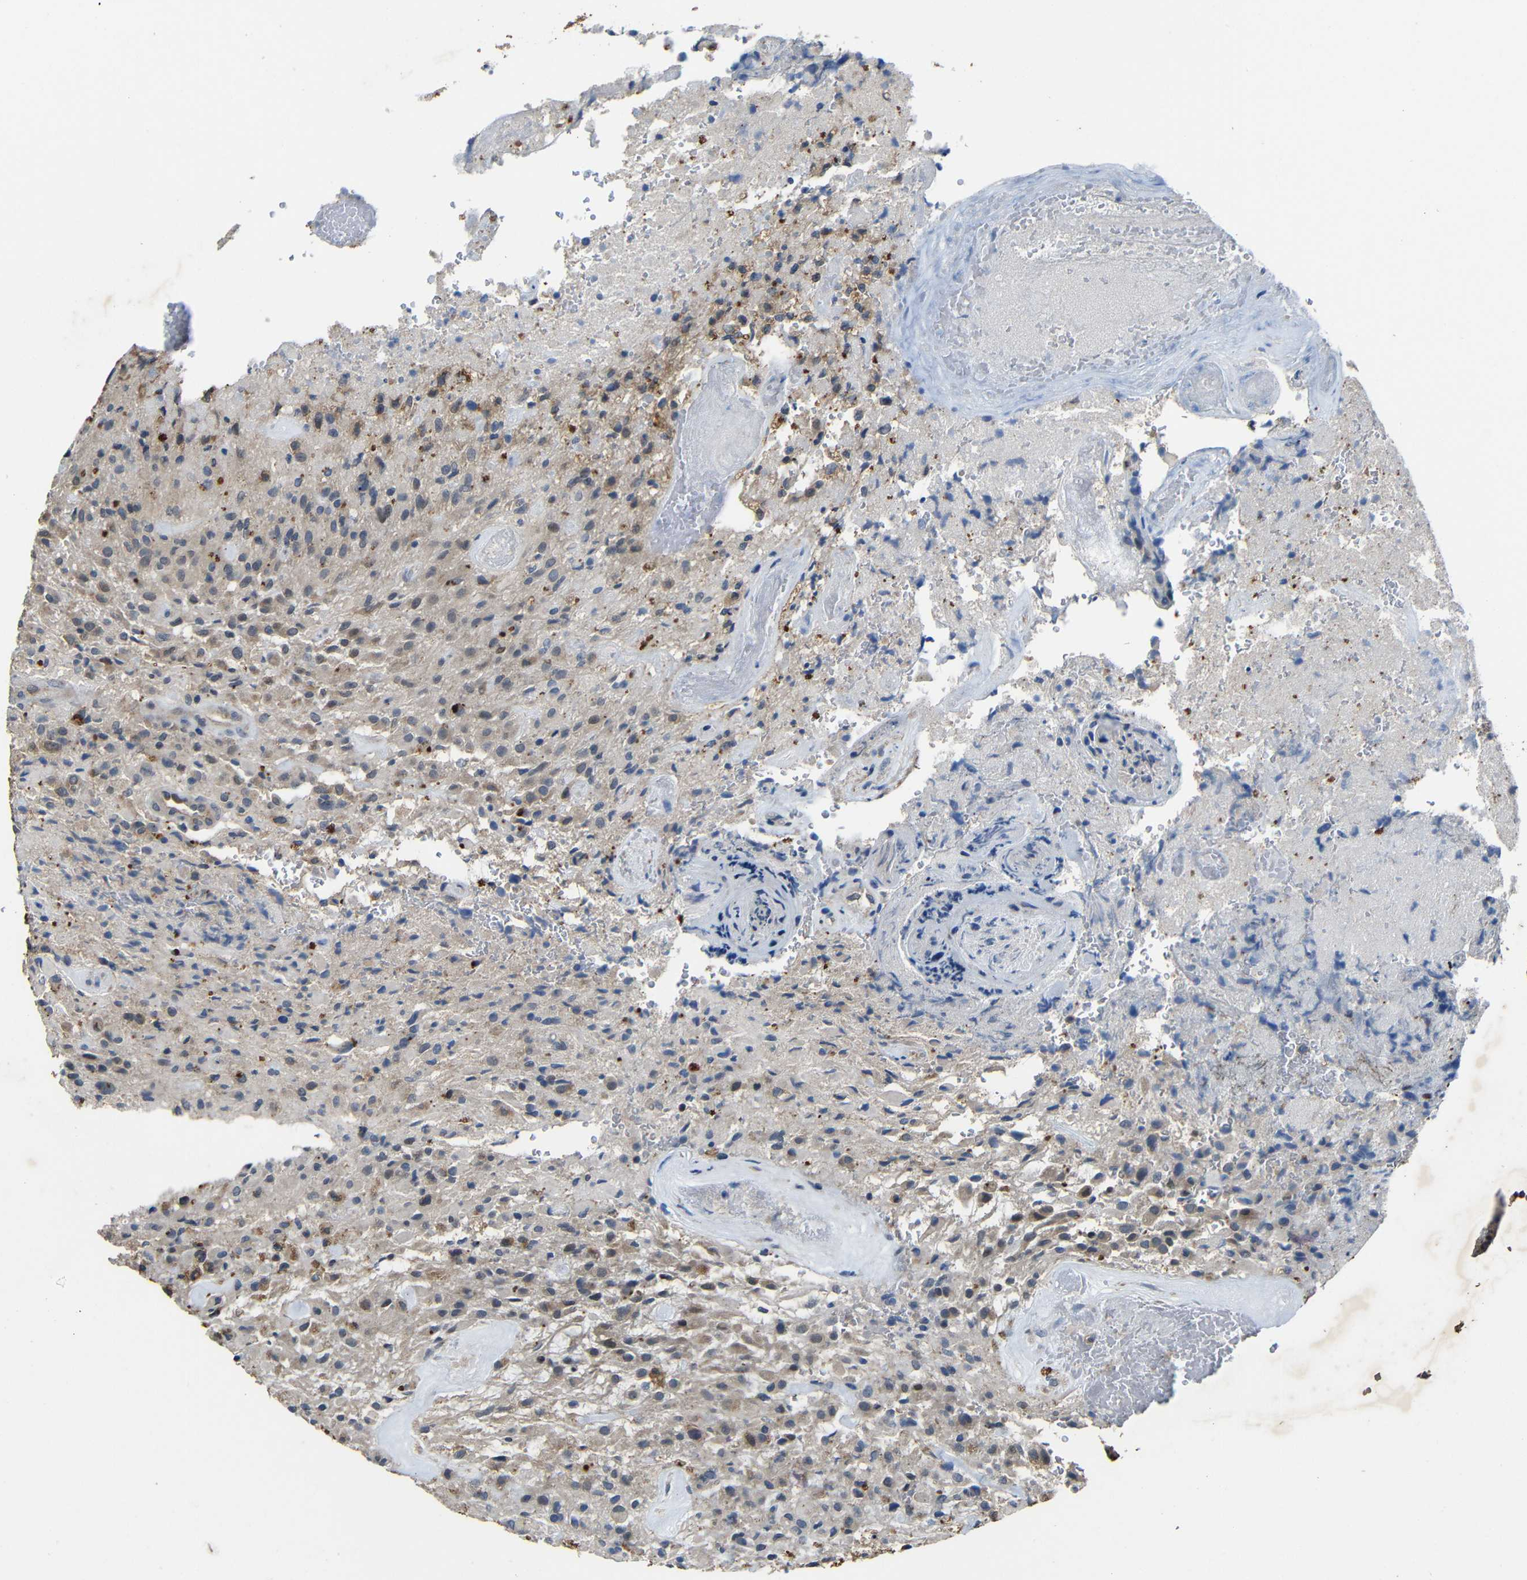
{"staining": {"intensity": "weak", "quantity": "25%-75%", "location": "cytoplasmic/membranous"}, "tissue": "glioma", "cell_type": "Tumor cells", "image_type": "cancer", "snomed": [{"axis": "morphology", "description": "Glioma, malignant, High grade"}, {"axis": "topography", "description": "Brain"}], "caption": "Immunohistochemical staining of human glioma displays weak cytoplasmic/membranous protein expression in about 25%-75% of tumor cells.", "gene": "C6orf89", "patient": {"sex": "male", "age": 71}}